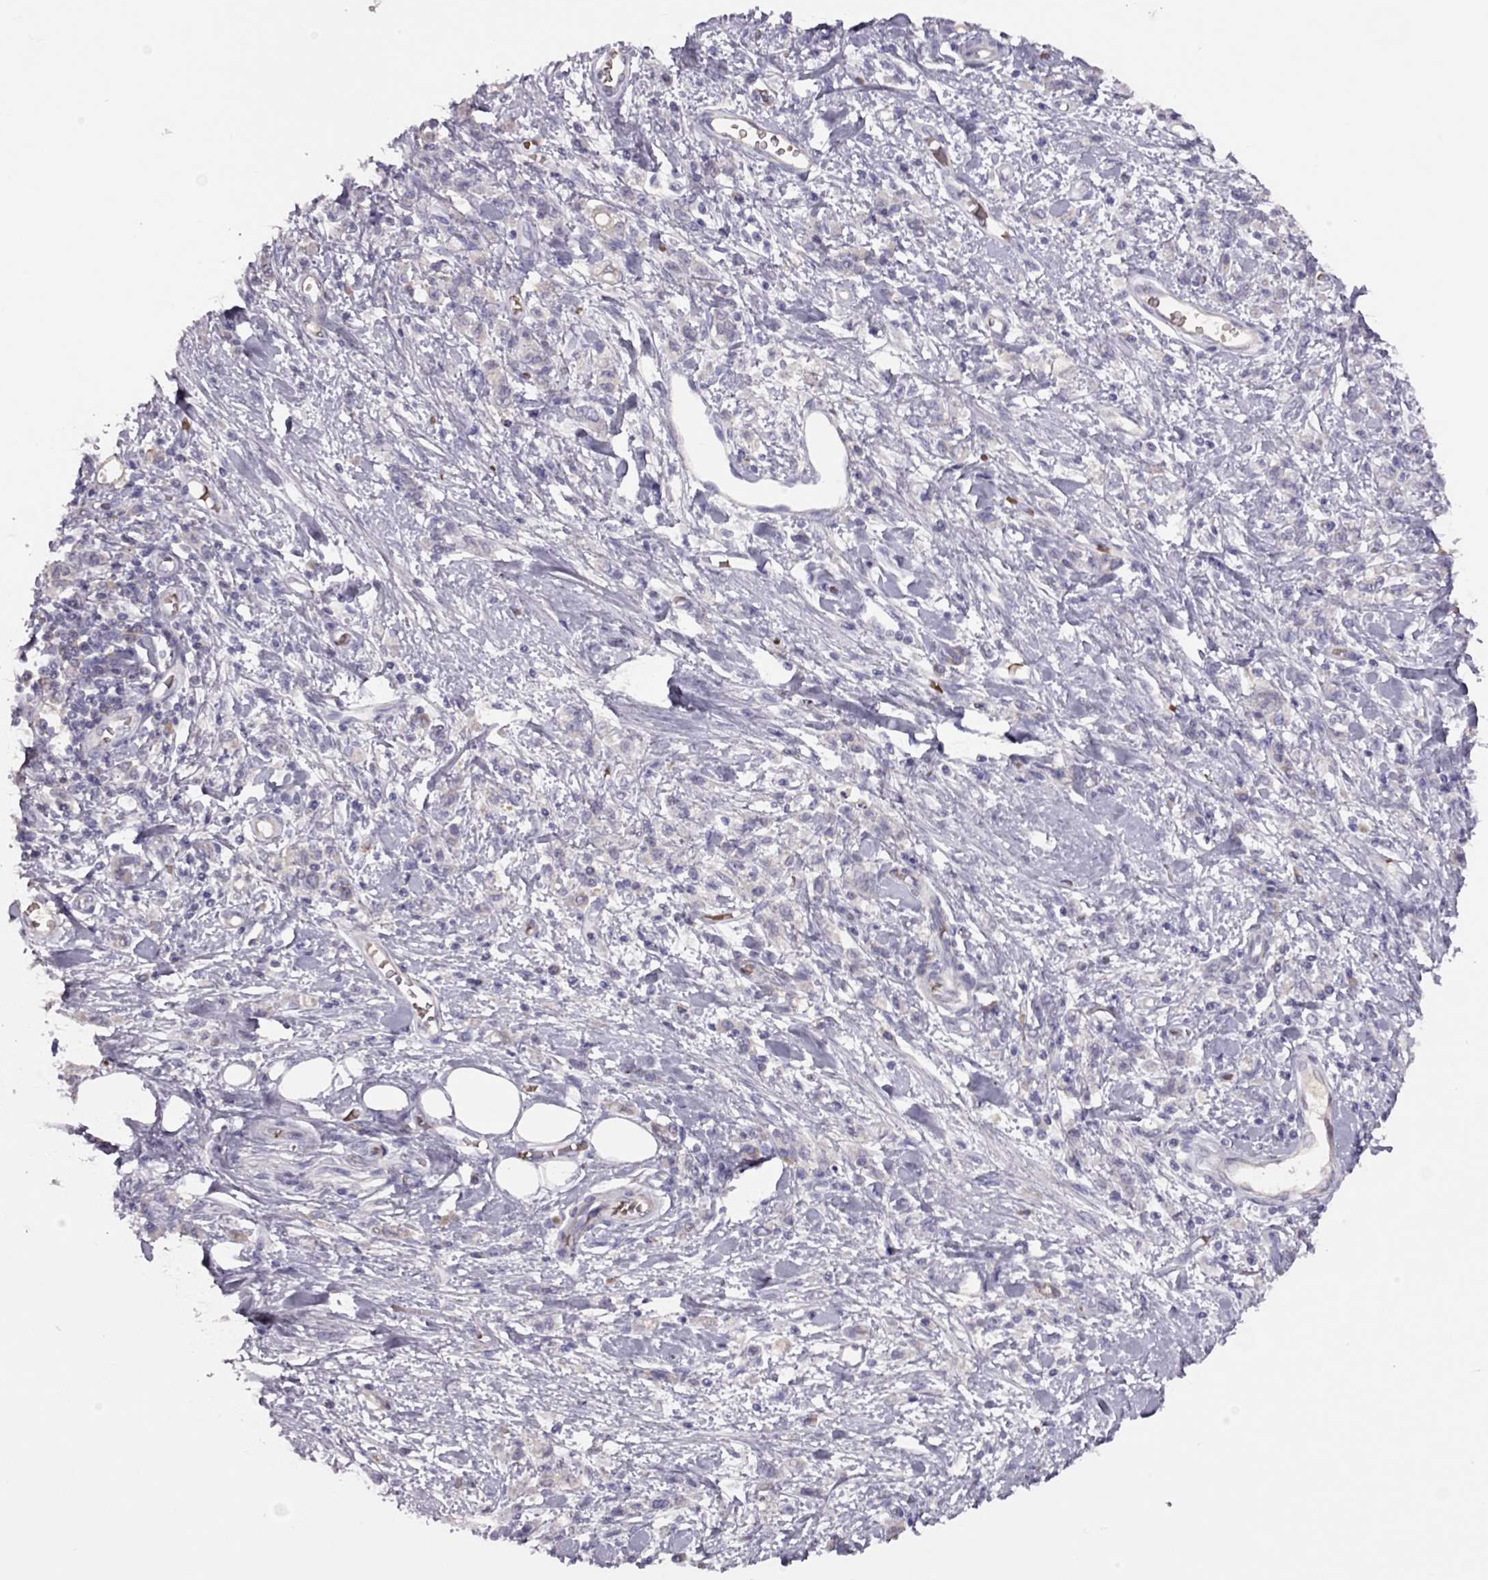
{"staining": {"intensity": "negative", "quantity": "none", "location": "none"}, "tissue": "stomach cancer", "cell_type": "Tumor cells", "image_type": "cancer", "snomed": [{"axis": "morphology", "description": "Adenocarcinoma, NOS"}, {"axis": "topography", "description": "Stomach"}], "caption": "The immunohistochemistry (IHC) micrograph has no significant expression in tumor cells of stomach cancer tissue.", "gene": "RHD", "patient": {"sex": "male", "age": 77}}